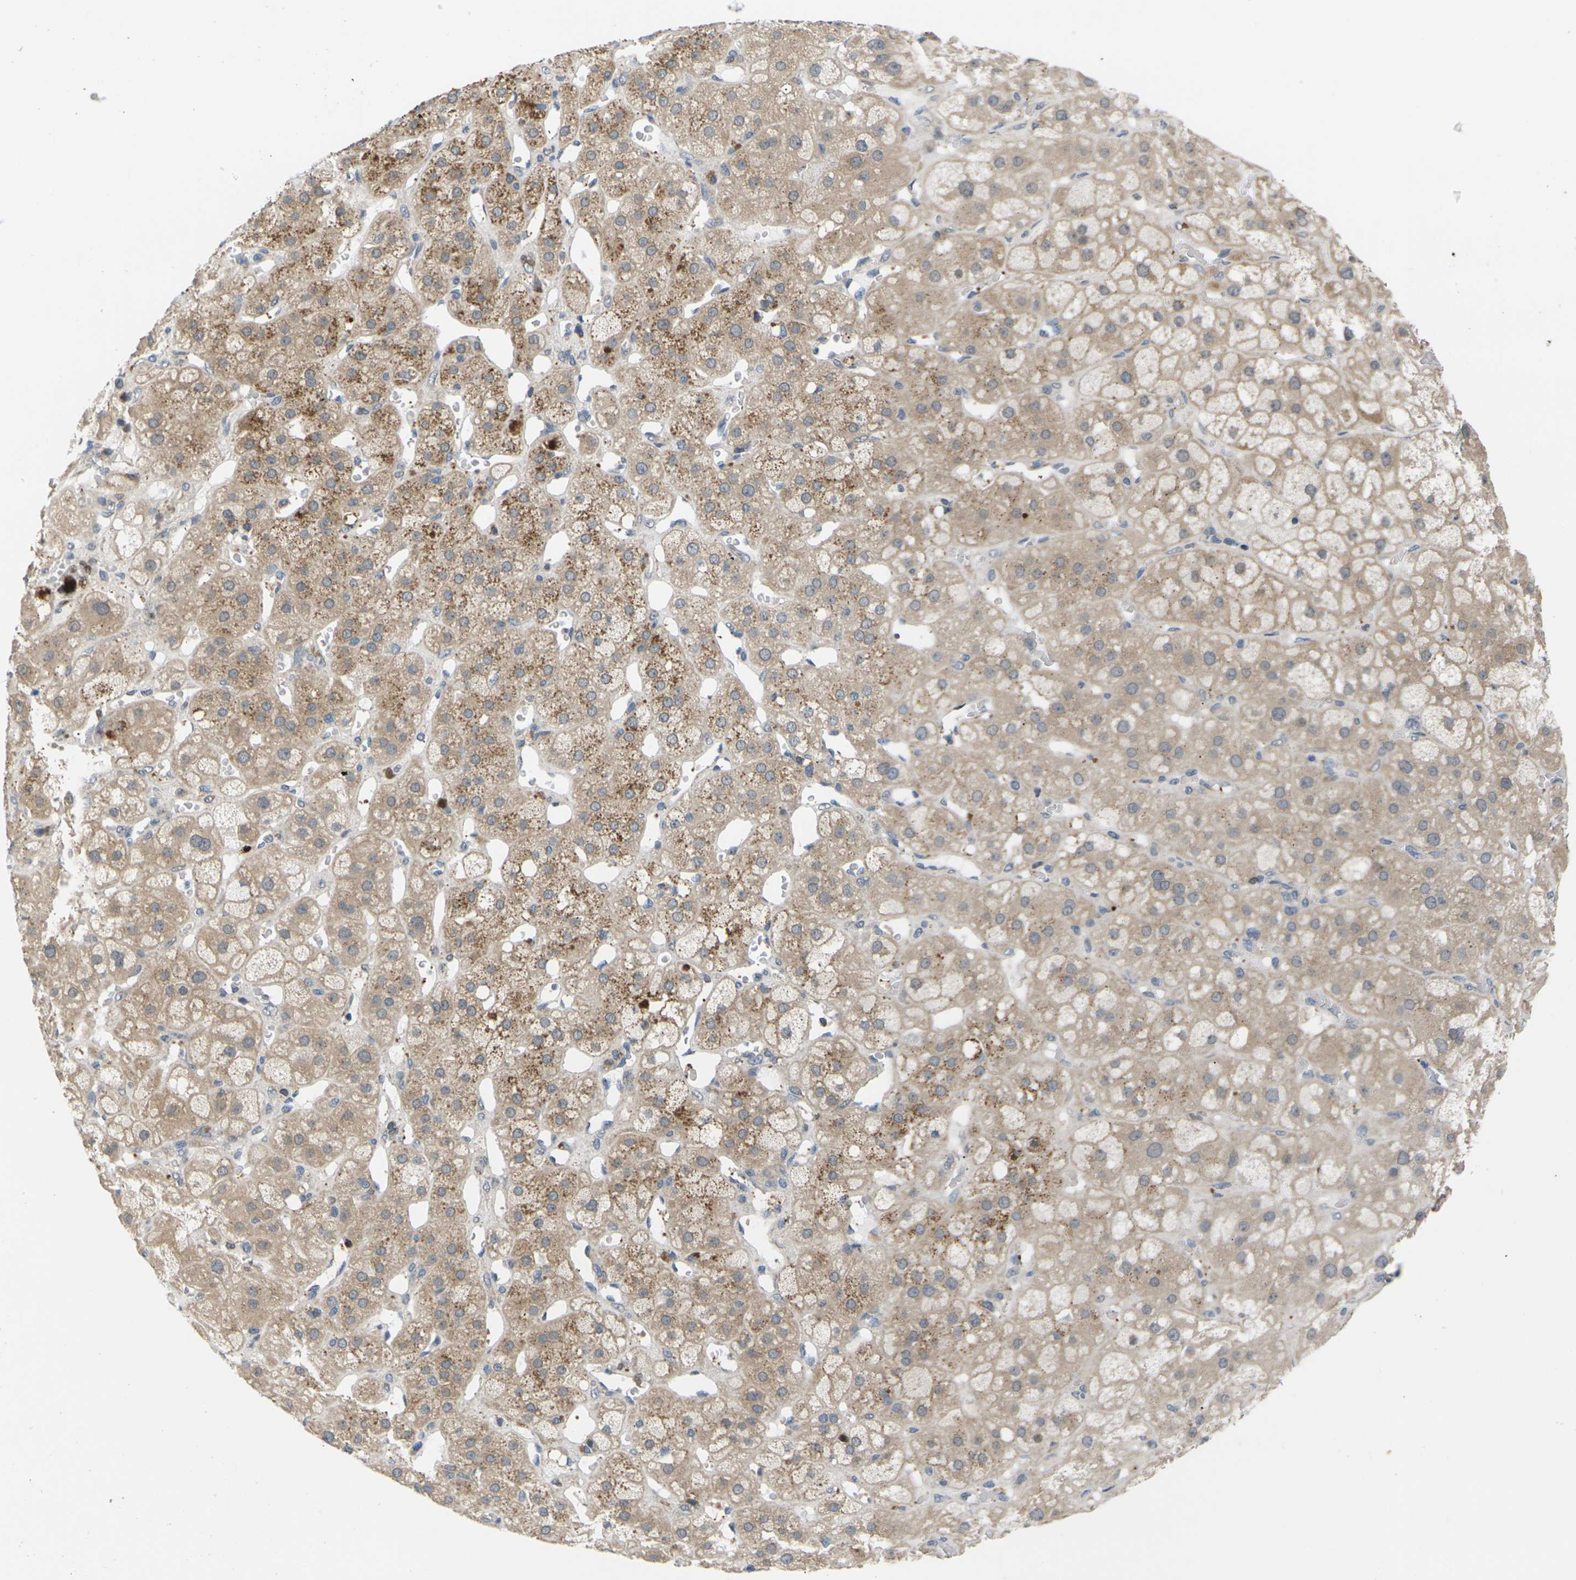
{"staining": {"intensity": "moderate", "quantity": ">75%", "location": "cytoplasmic/membranous"}, "tissue": "adrenal gland", "cell_type": "Glandular cells", "image_type": "normal", "snomed": [{"axis": "morphology", "description": "Normal tissue, NOS"}, {"axis": "topography", "description": "Adrenal gland"}], "caption": "A brown stain labels moderate cytoplasmic/membranous positivity of a protein in glandular cells of benign adrenal gland.", "gene": "RPS6KA3", "patient": {"sex": "female", "age": 47}}